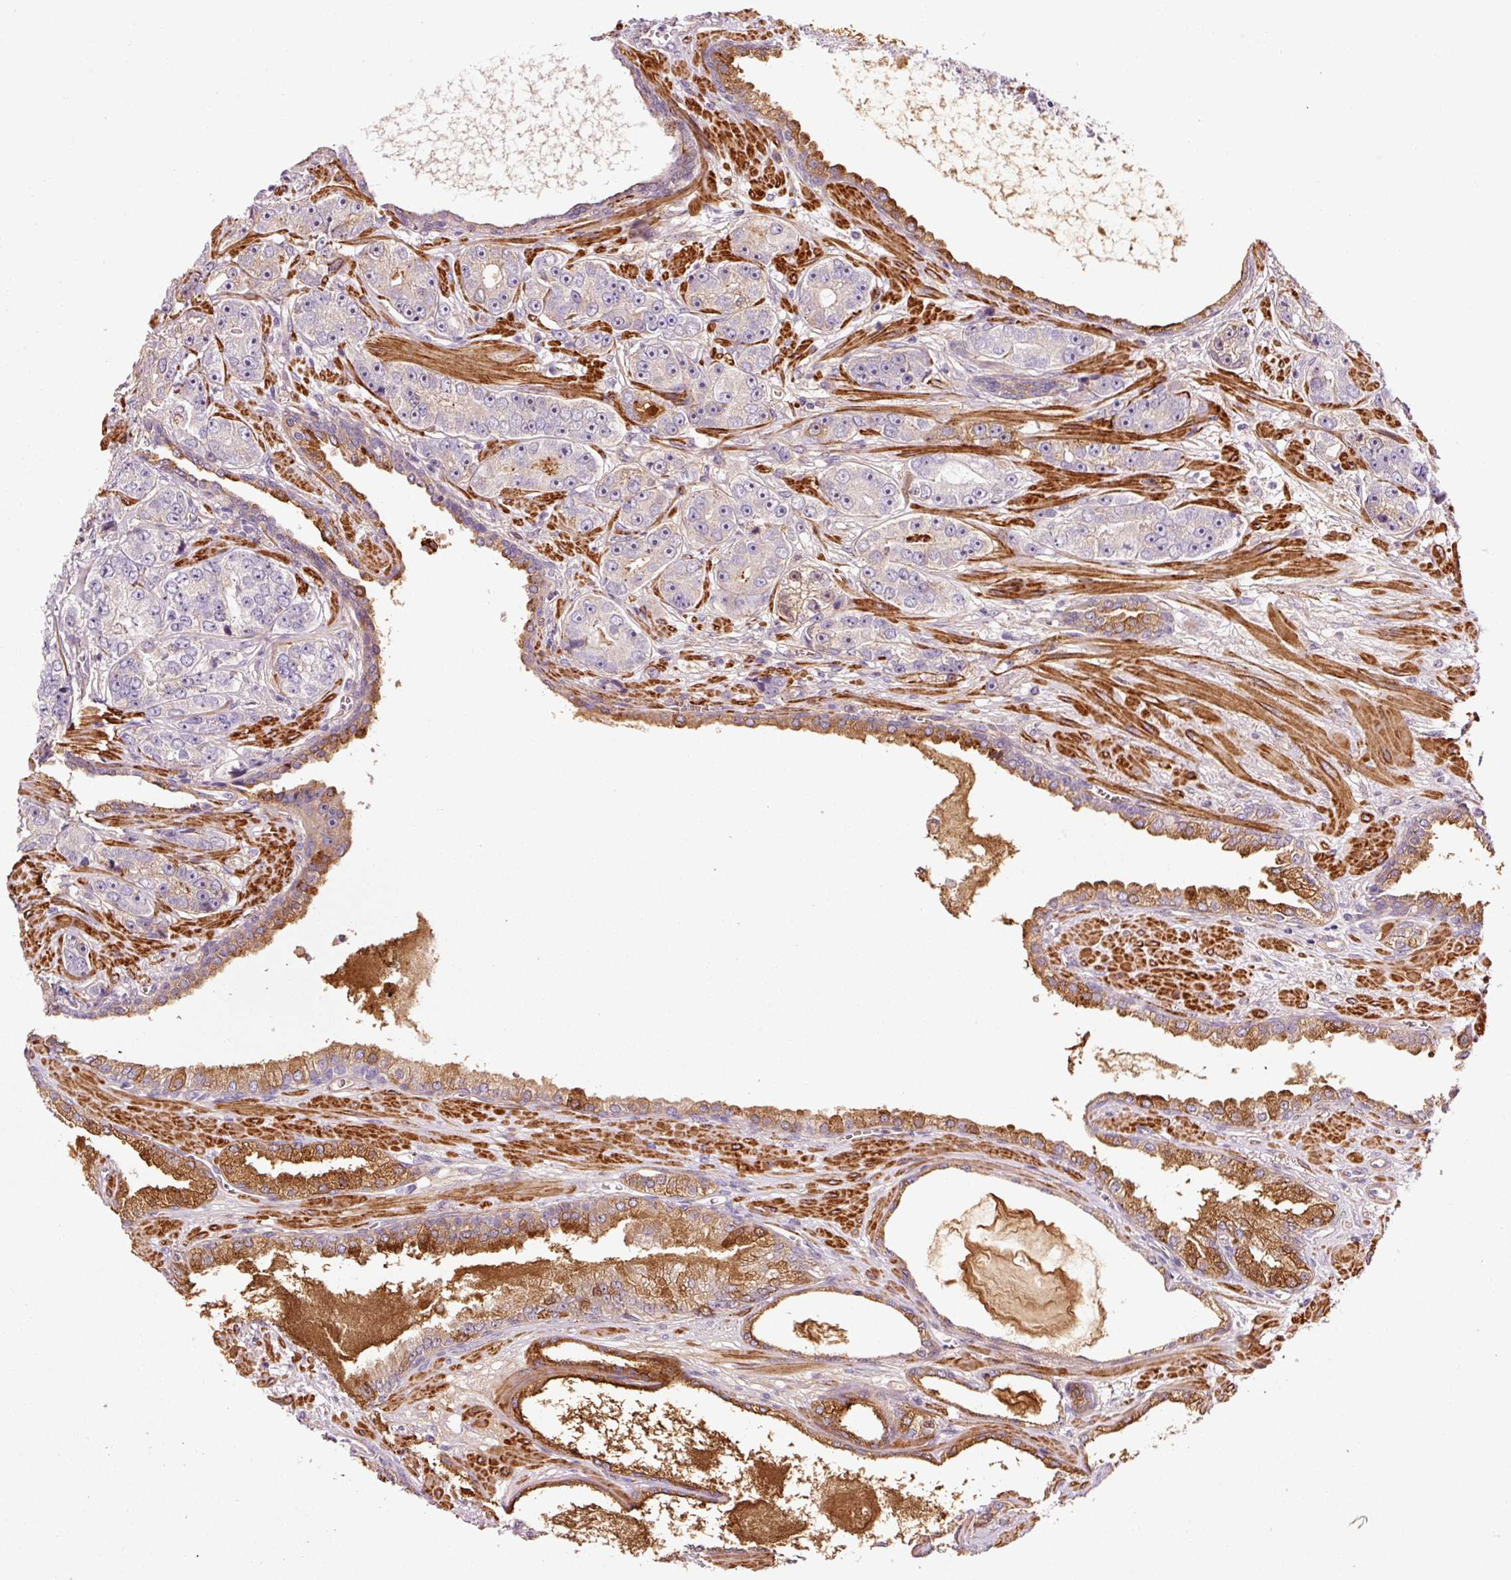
{"staining": {"intensity": "moderate", "quantity": "<25%", "location": "cytoplasmic/membranous"}, "tissue": "prostate cancer", "cell_type": "Tumor cells", "image_type": "cancer", "snomed": [{"axis": "morphology", "description": "Adenocarcinoma, High grade"}, {"axis": "topography", "description": "Prostate"}], "caption": "Protein analysis of adenocarcinoma (high-grade) (prostate) tissue shows moderate cytoplasmic/membranous expression in about <25% of tumor cells.", "gene": "ANKRD20A1", "patient": {"sex": "male", "age": 71}}